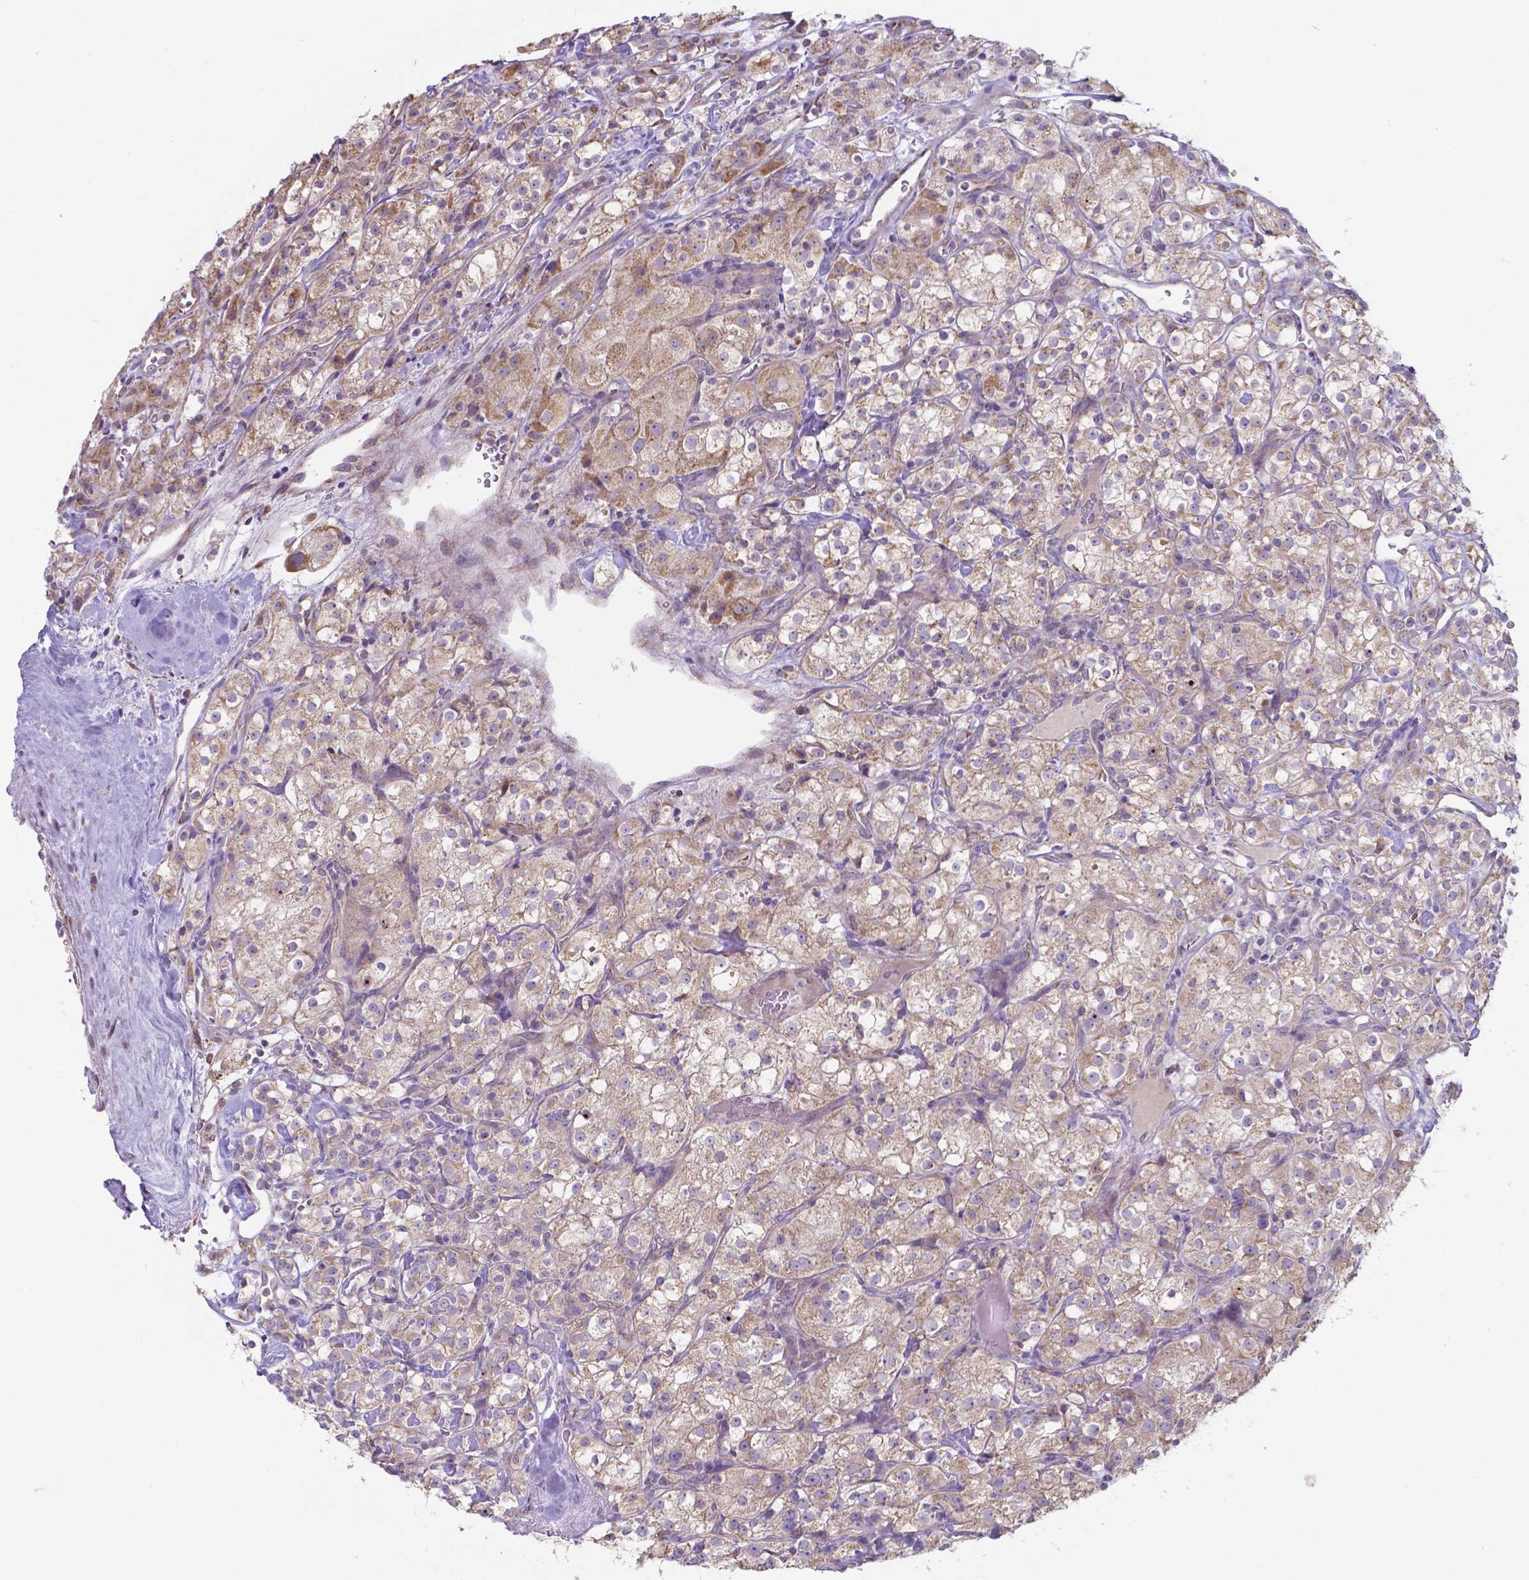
{"staining": {"intensity": "weak", "quantity": "25%-75%", "location": "cytoplasmic/membranous"}, "tissue": "renal cancer", "cell_type": "Tumor cells", "image_type": "cancer", "snomed": [{"axis": "morphology", "description": "Adenocarcinoma, NOS"}, {"axis": "topography", "description": "Kidney"}], "caption": "Immunohistochemical staining of adenocarcinoma (renal) exhibits weak cytoplasmic/membranous protein positivity in about 25%-75% of tumor cells. The protein is shown in brown color, while the nuclei are stained blue.", "gene": "FAM114A1", "patient": {"sex": "male", "age": 77}}